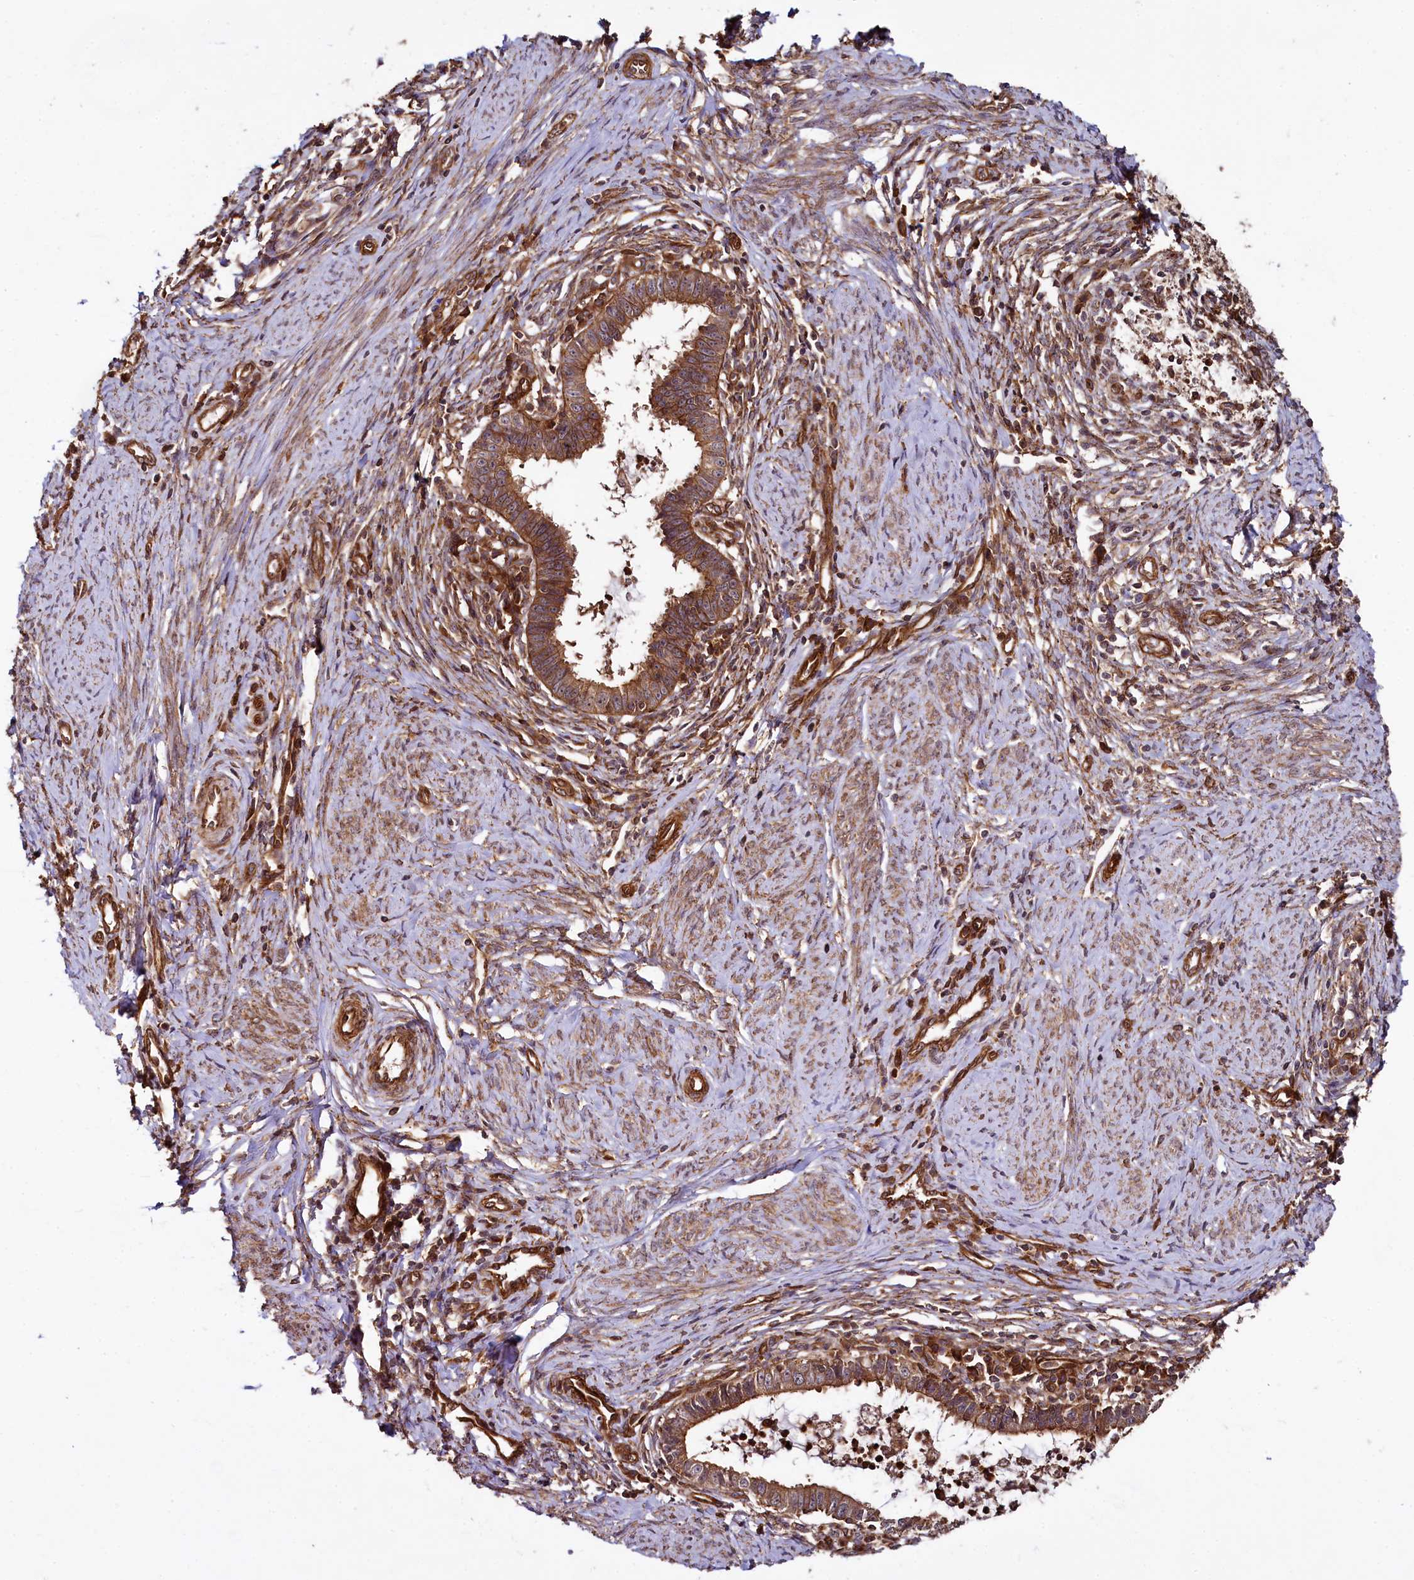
{"staining": {"intensity": "strong", "quantity": ">75%", "location": "cytoplasmic/membranous"}, "tissue": "cervical cancer", "cell_type": "Tumor cells", "image_type": "cancer", "snomed": [{"axis": "morphology", "description": "Adenocarcinoma, NOS"}, {"axis": "topography", "description": "Cervix"}], "caption": "Cervical adenocarcinoma stained for a protein (brown) demonstrates strong cytoplasmic/membranous positive staining in approximately >75% of tumor cells.", "gene": "SVIP", "patient": {"sex": "female", "age": 36}}